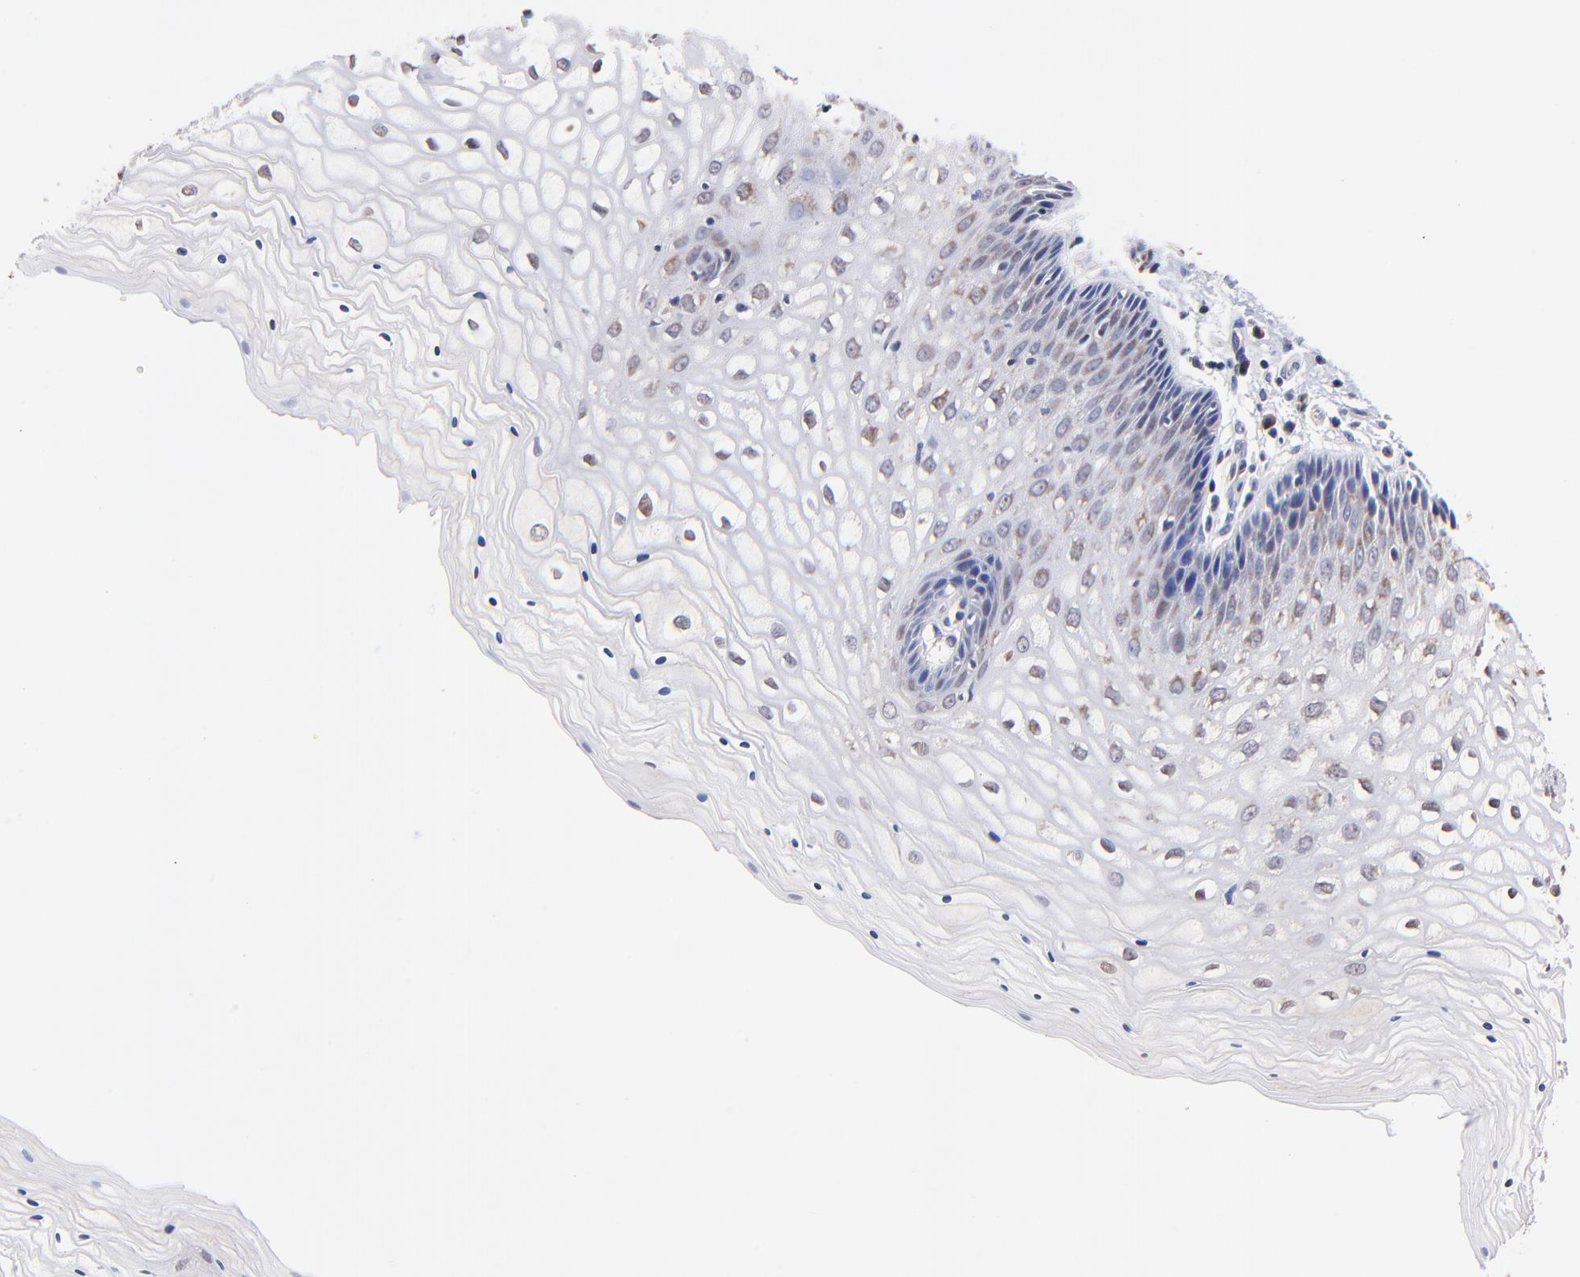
{"staining": {"intensity": "negative", "quantity": "none", "location": "none"}, "tissue": "vagina", "cell_type": "Squamous epithelial cells", "image_type": "normal", "snomed": [{"axis": "morphology", "description": "Normal tissue, NOS"}, {"axis": "topography", "description": "Vagina"}], "caption": "Immunohistochemical staining of unremarkable vagina demonstrates no significant expression in squamous epithelial cells. The staining is performed using DAB brown chromogen with nuclei counter-stained in using hematoxylin.", "gene": "BBOF1", "patient": {"sex": "female", "age": 34}}